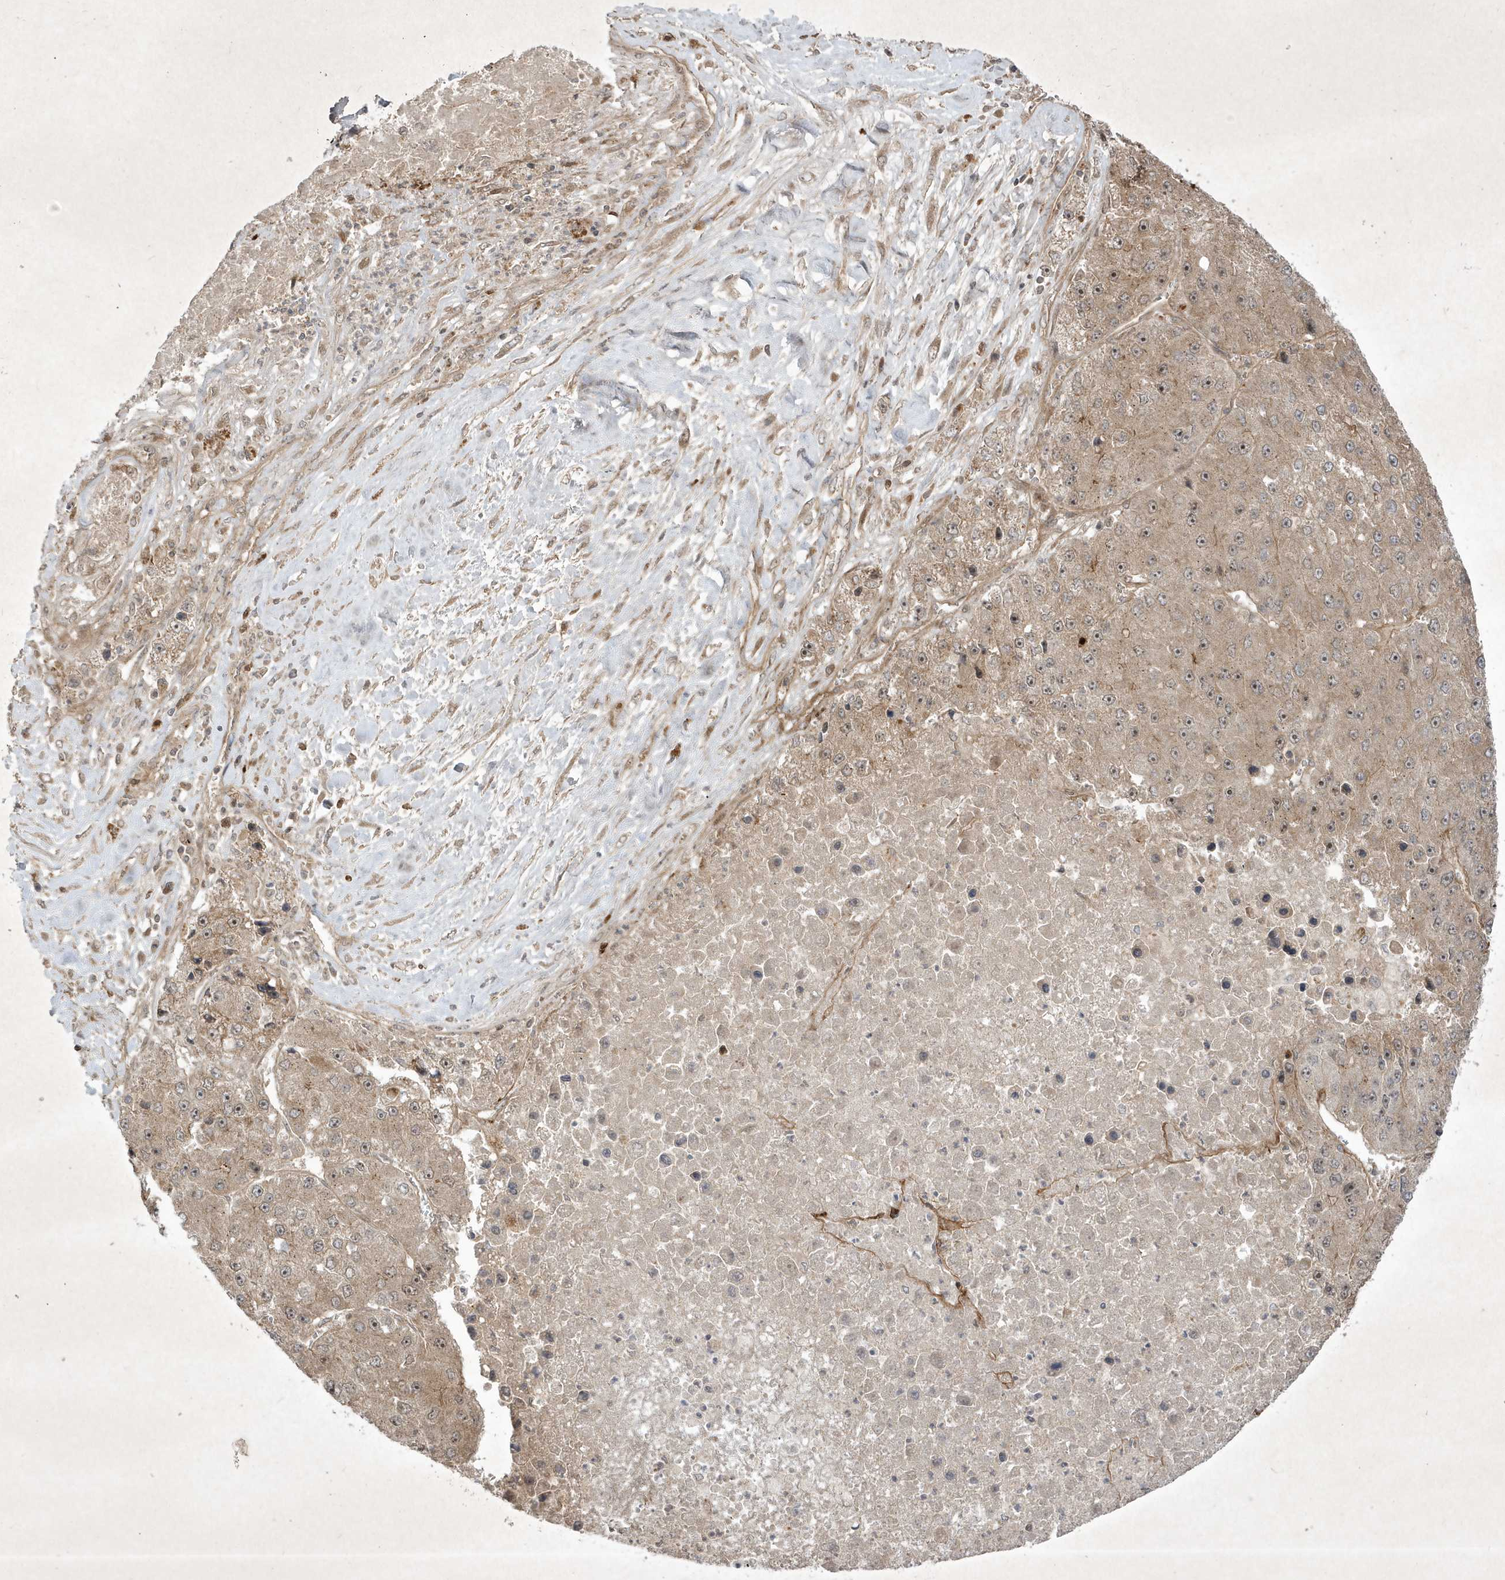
{"staining": {"intensity": "weak", "quantity": ">75%", "location": "cytoplasmic/membranous,nuclear"}, "tissue": "liver cancer", "cell_type": "Tumor cells", "image_type": "cancer", "snomed": [{"axis": "morphology", "description": "Carcinoma, Hepatocellular, NOS"}, {"axis": "topography", "description": "Liver"}], "caption": "Tumor cells exhibit low levels of weak cytoplasmic/membranous and nuclear expression in about >75% of cells in liver cancer (hepatocellular carcinoma).", "gene": "FAM83C", "patient": {"sex": "female", "age": 73}}